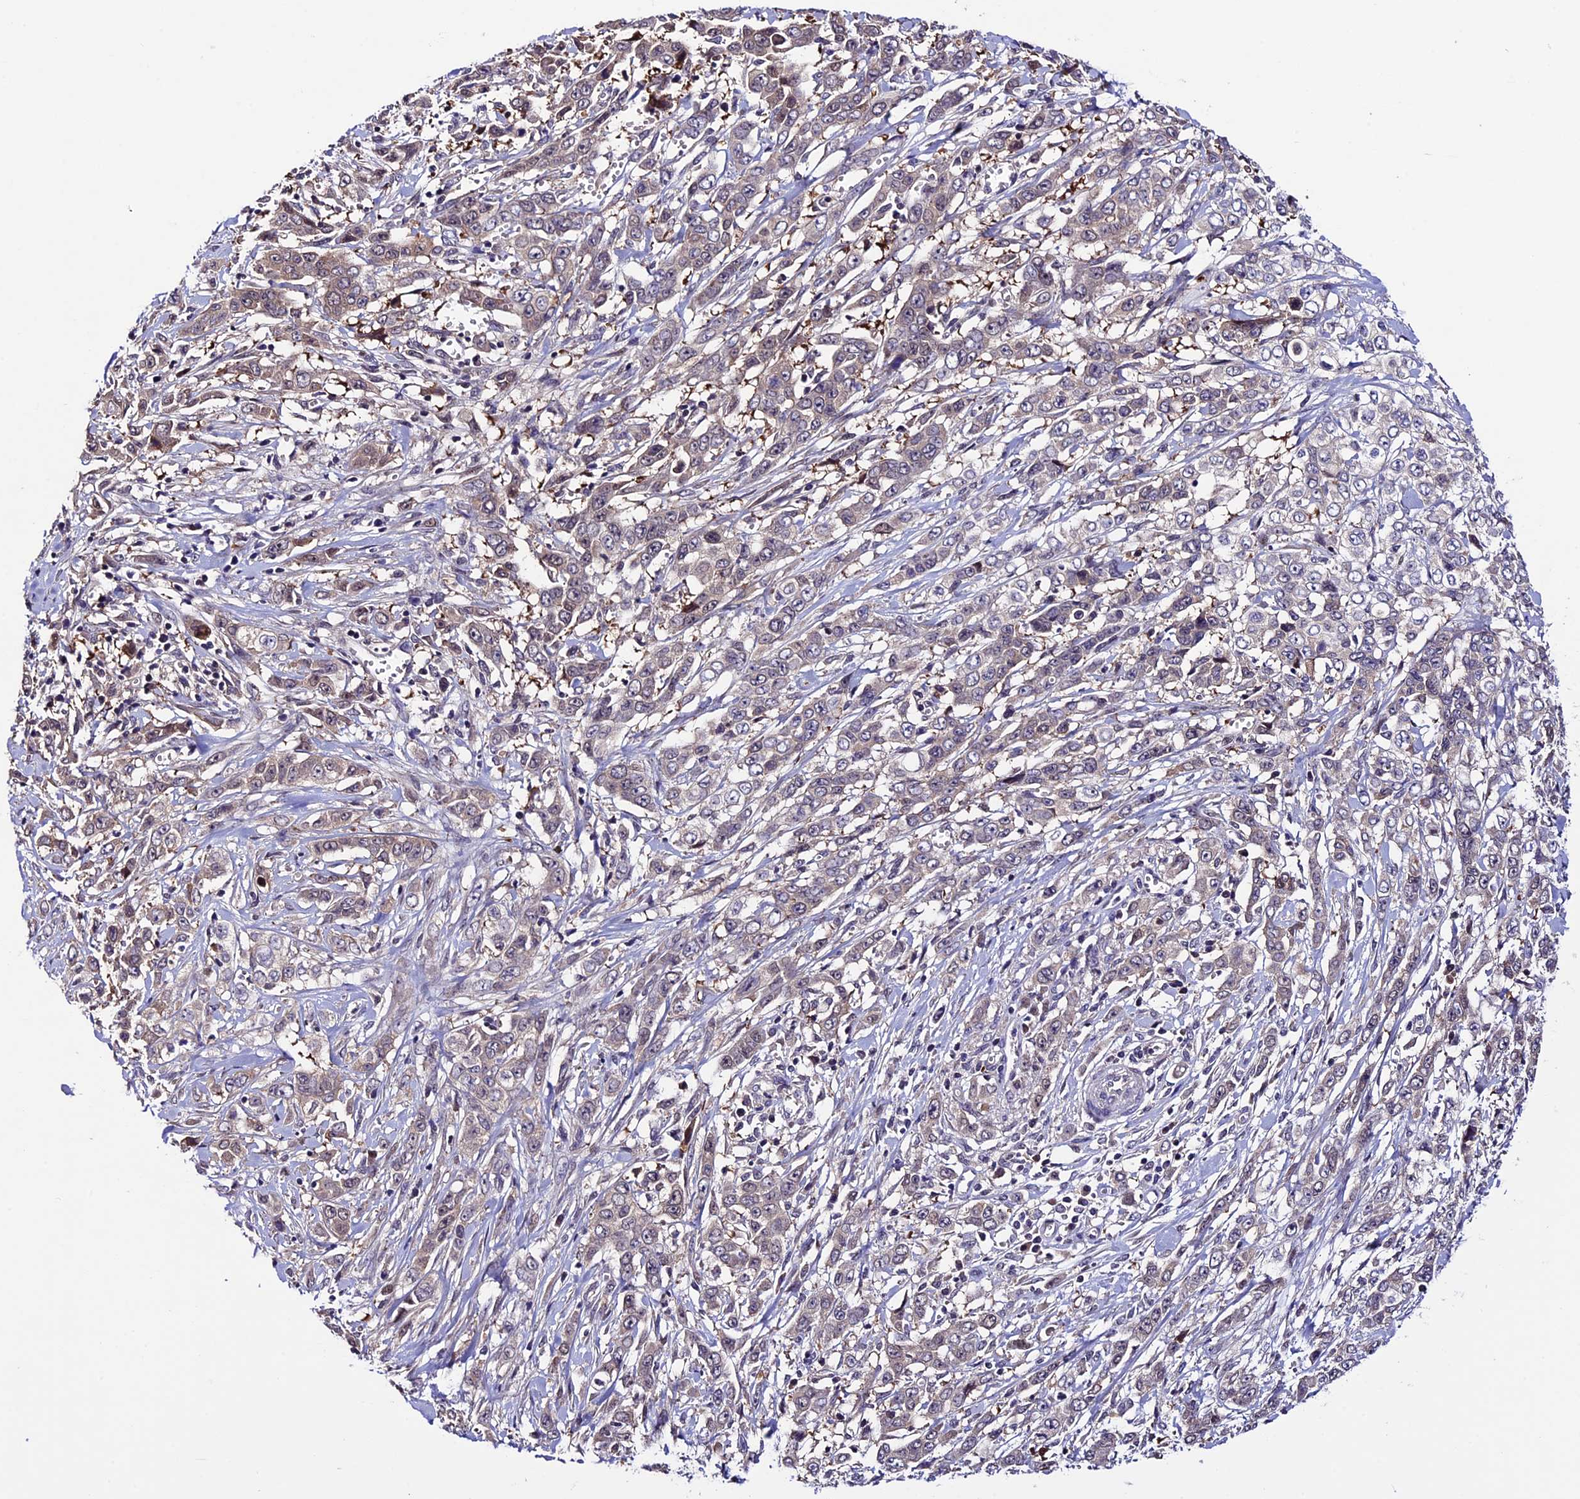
{"staining": {"intensity": "weak", "quantity": "25%-75%", "location": "cytoplasmic/membranous"}, "tissue": "stomach cancer", "cell_type": "Tumor cells", "image_type": "cancer", "snomed": [{"axis": "morphology", "description": "Adenocarcinoma, NOS"}, {"axis": "topography", "description": "Stomach, upper"}], "caption": "This is an image of IHC staining of stomach adenocarcinoma, which shows weak staining in the cytoplasmic/membranous of tumor cells.", "gene": "XKR7", "patient": {"sex": "male", "age": 62}}